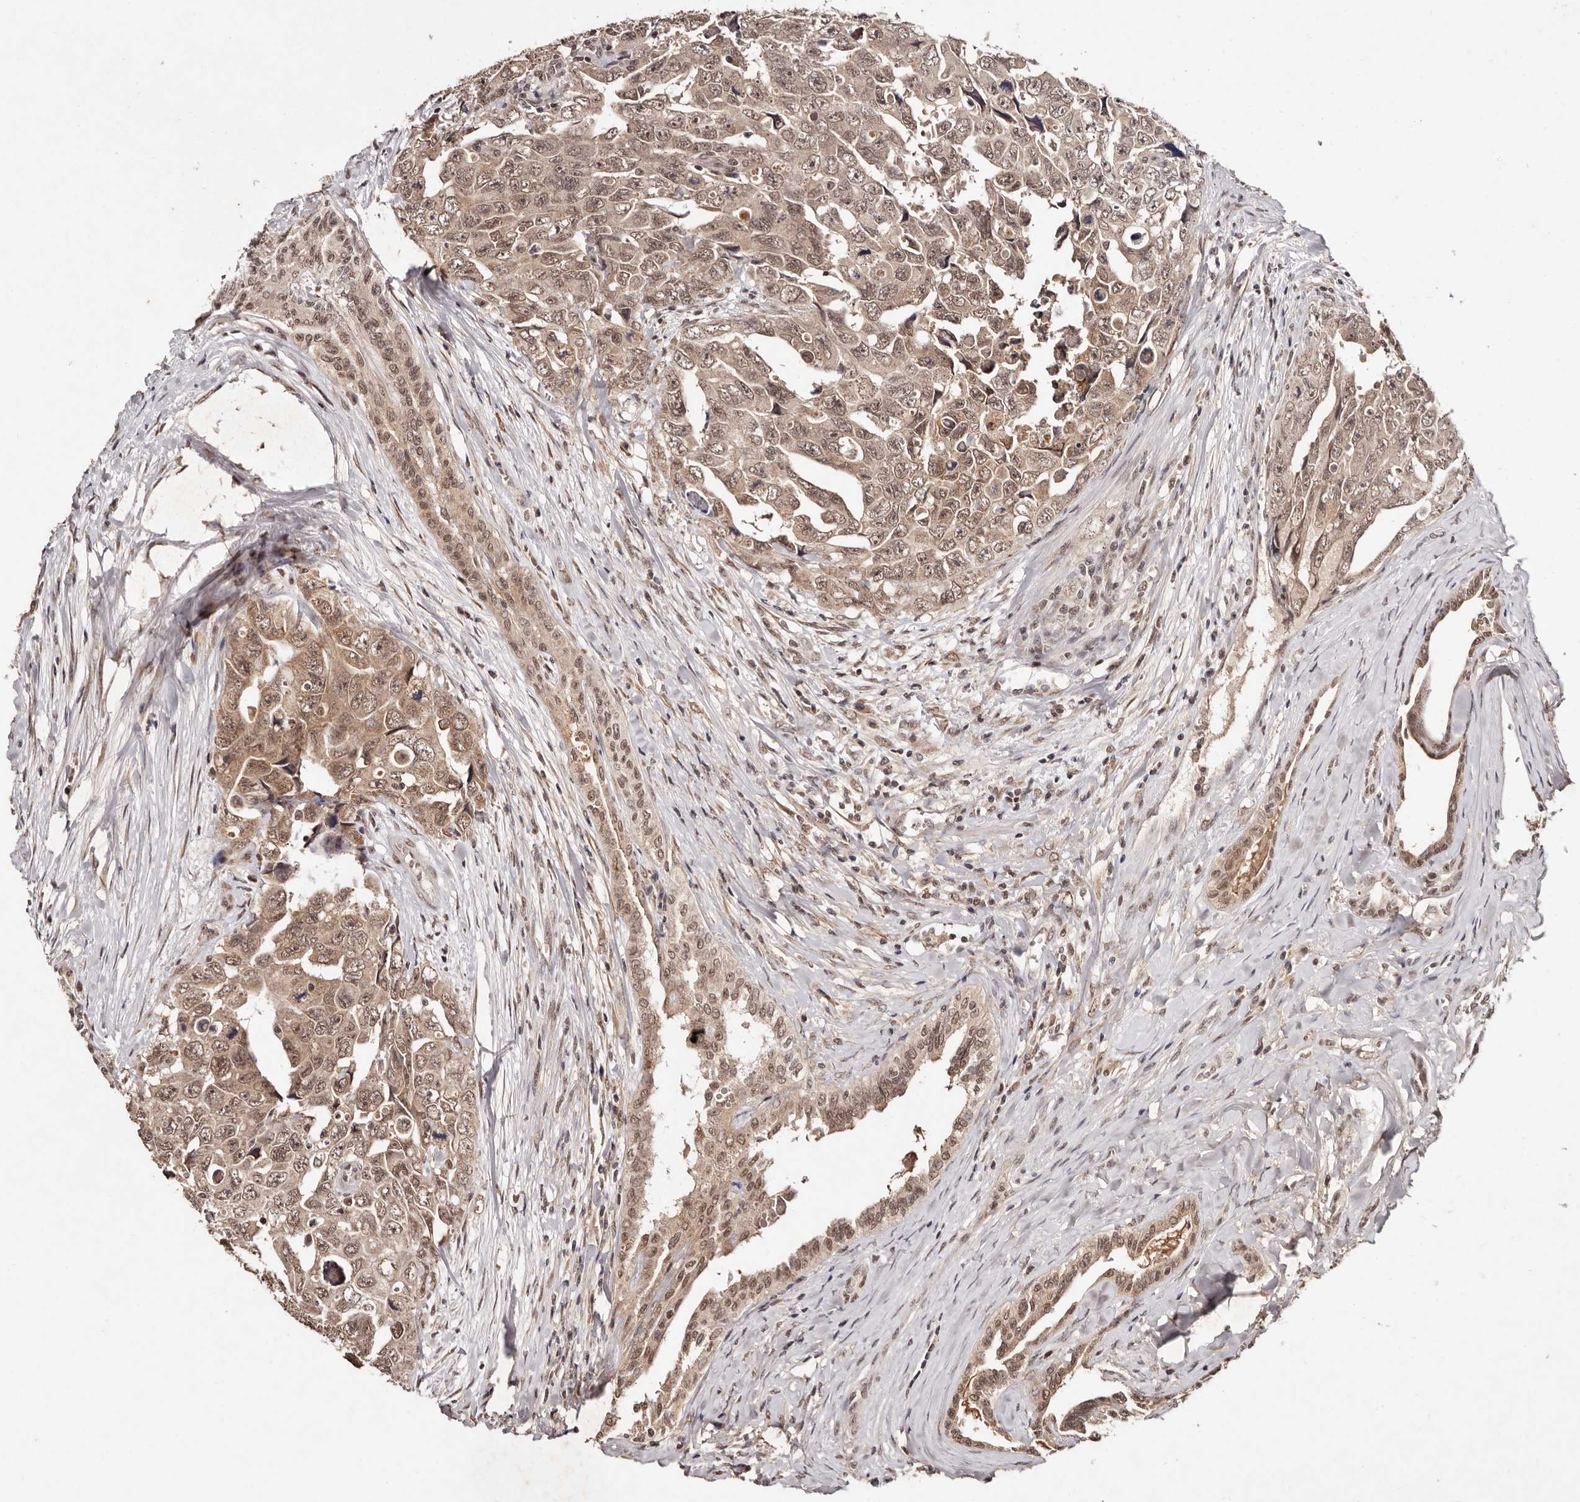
{"staining": {"intensity": "moderate", "quantity": ">75%", "location": "cytoplasmic/membranous,nuclear"}, "tissue": "testis cancer", "cell_type": "Tumor cells", "image_type": "cancer", "snomed": [{"axis": "morphology", "description": "Carcinoma, Embryonal, NOS"}, {"axis": "topography", "description": "Testis"}], "caption": "Immunohistochemical staining of embryonal carcinoma (testis) shows medium levels of moderate cytoplasmic/membranous and nuclear protein expression in approximately >75% of tumor cells.", "gene": "BICRAL", "patient": {"sex": "male", "age": 28}}